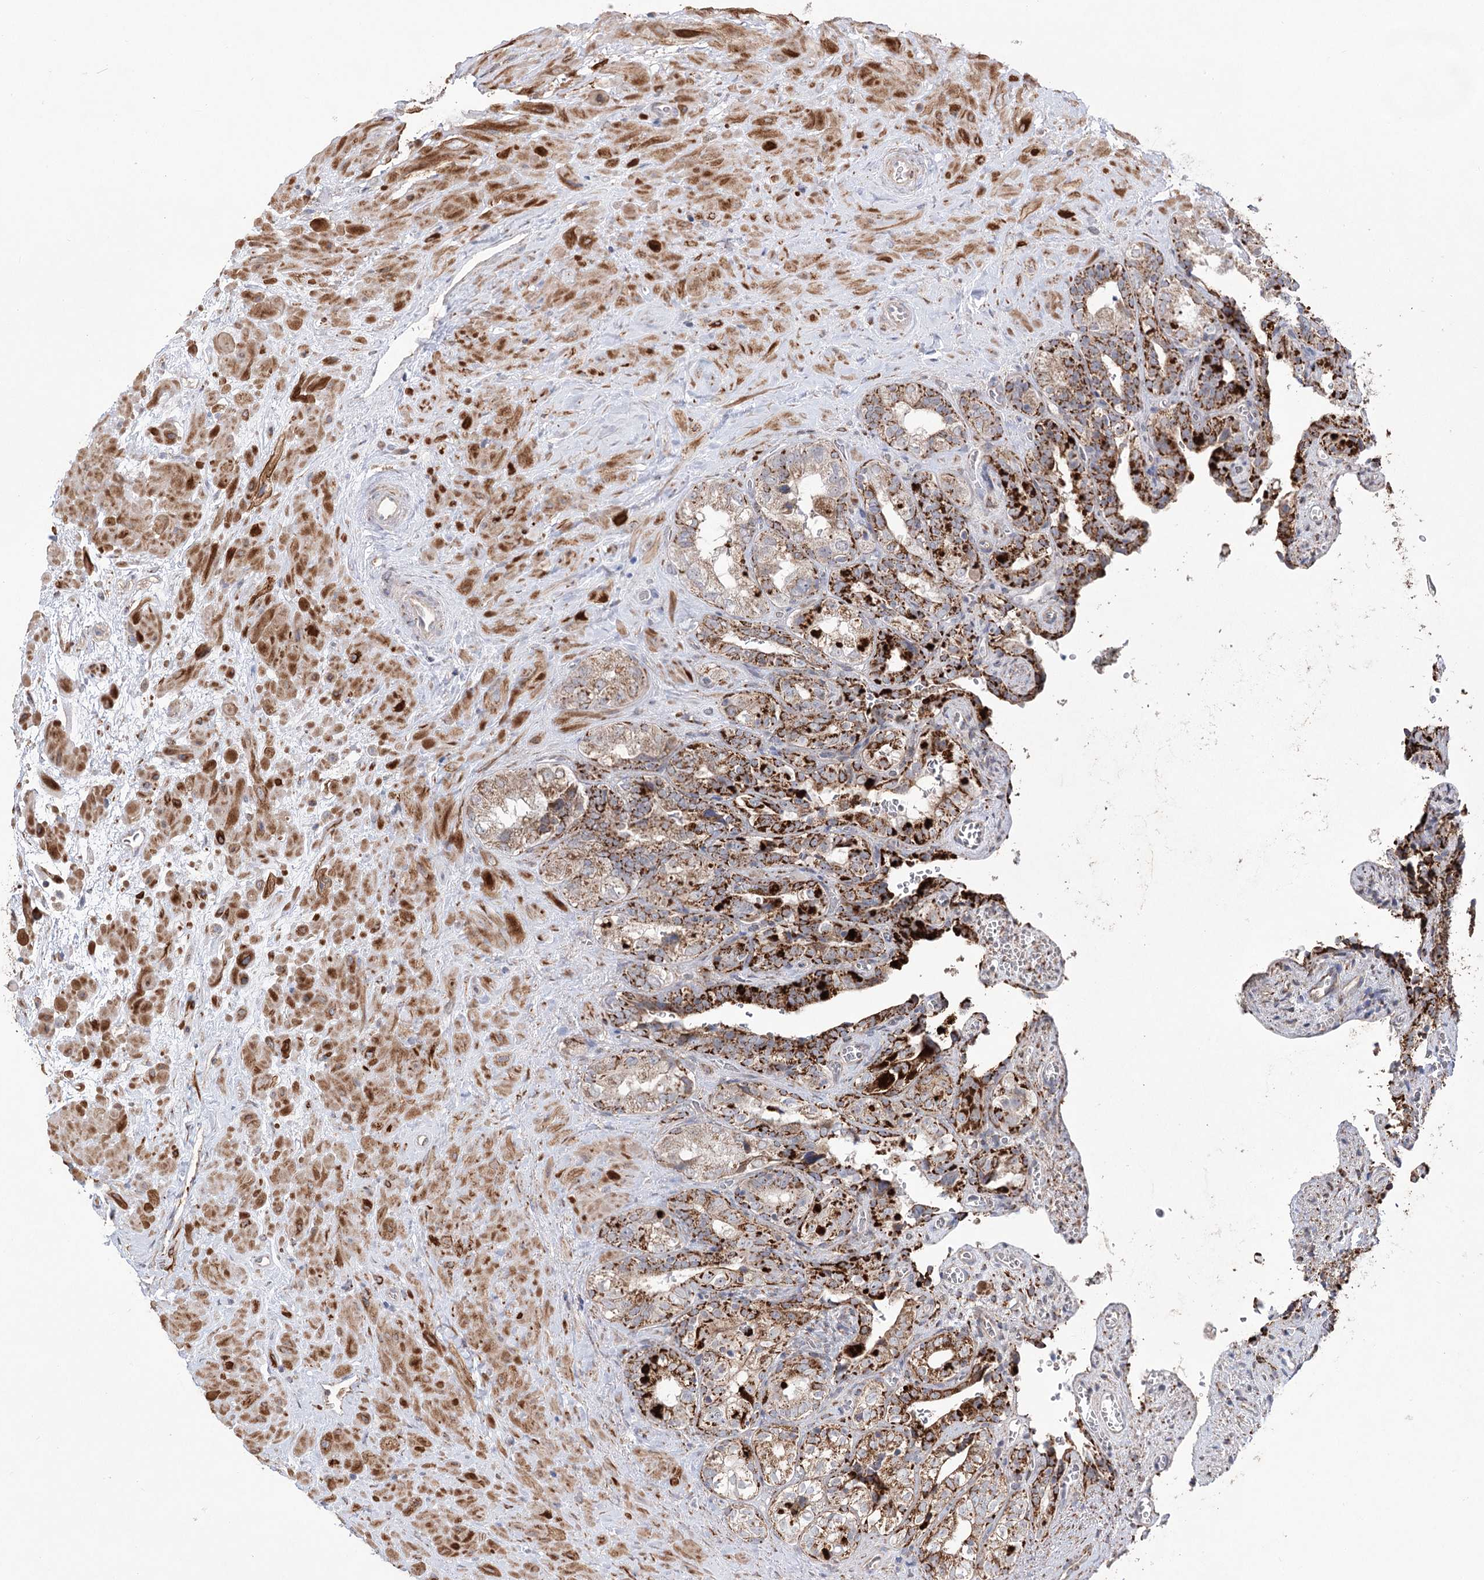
{"staining": {"intensity": "strong", "quantity": "25%-75%", "location": "cytoplasmic/membranous"}, "tissue": "seminal vesicle", "cell_type": "Glandular cells", "image_type": "normal", "snomed": [{"axis": "morphology", "description": "Normal tissue, NOS"}, {"axis": "topography", "description": "Prostate"}, {"axis": "topography", "description": "Seminal veicle"}], "caption": "A high-resolution image shows immunohistochemistry (IHC) staining of normal seminal vesicle, which shows strong cytoplasmic/membranous staining in about 25%-75% of glandular cells. The staining is performed using DAB brown chromogen to label protein expression. The nuclei are counter-stained blue using hematoxylin.", "gene": "ECHDC3", "patient": {"sex": "male", "age": 67}}